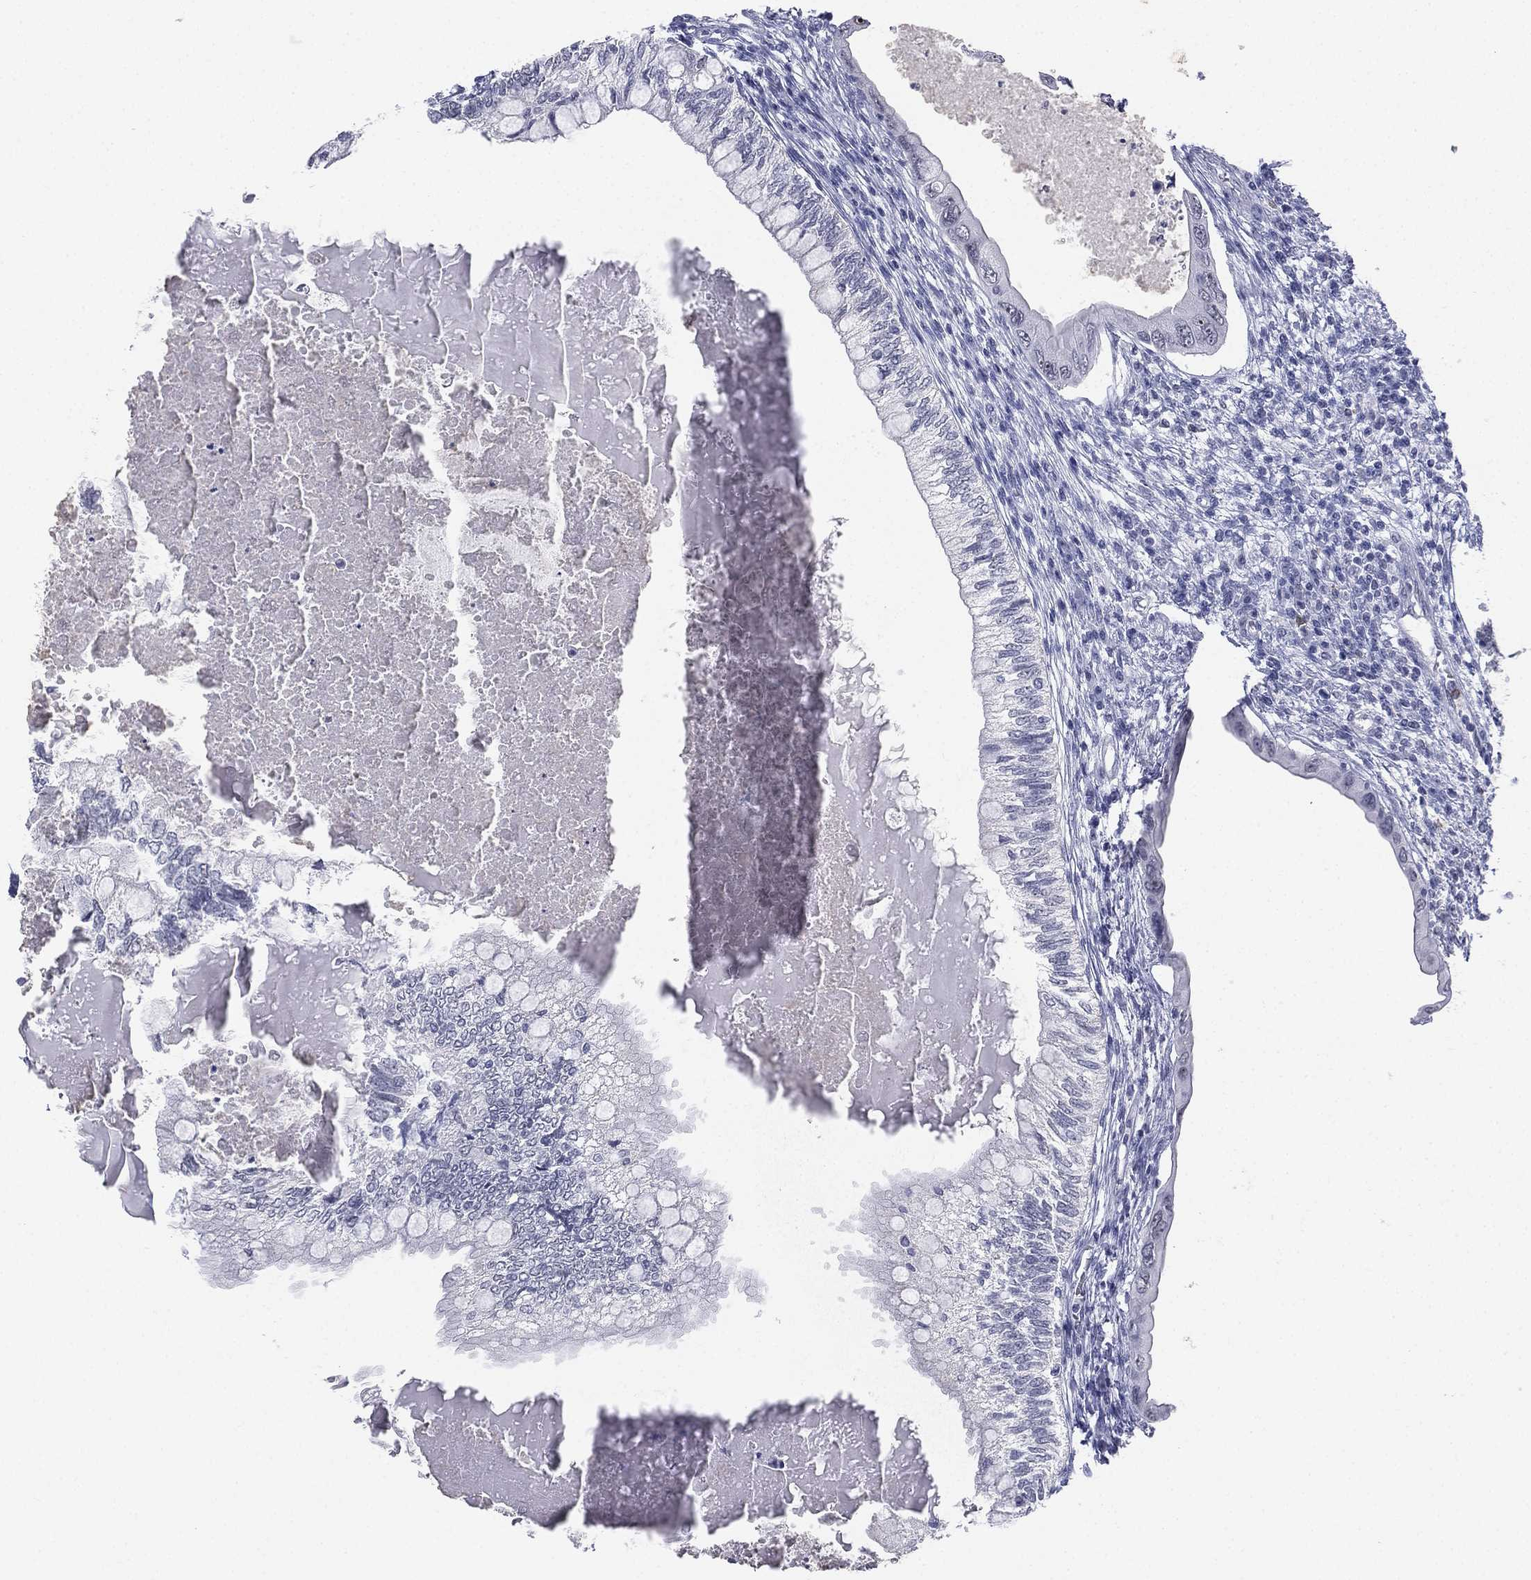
{"staining": {"intensity": "negative", "quantity": "none", "location": "none"}, "tissue": "testis cancer", "cell_type": "Tumor cells", "image_type": "cancer", "snomed": [{"axis": "morphology", "description": "Seminoma, NOS"}, {"axis": "morphology", "description": "Carcinoma, Embryonal, NOS"}, {"axis": "topography", "description": "Testis"}], "caption": "This is a image of immunohistochemistry (IHC) staining of testis seminoma, which shows no staining in tumor cells.", "gene": "CD22", "patient": {"sex": "male", "age": 41}}